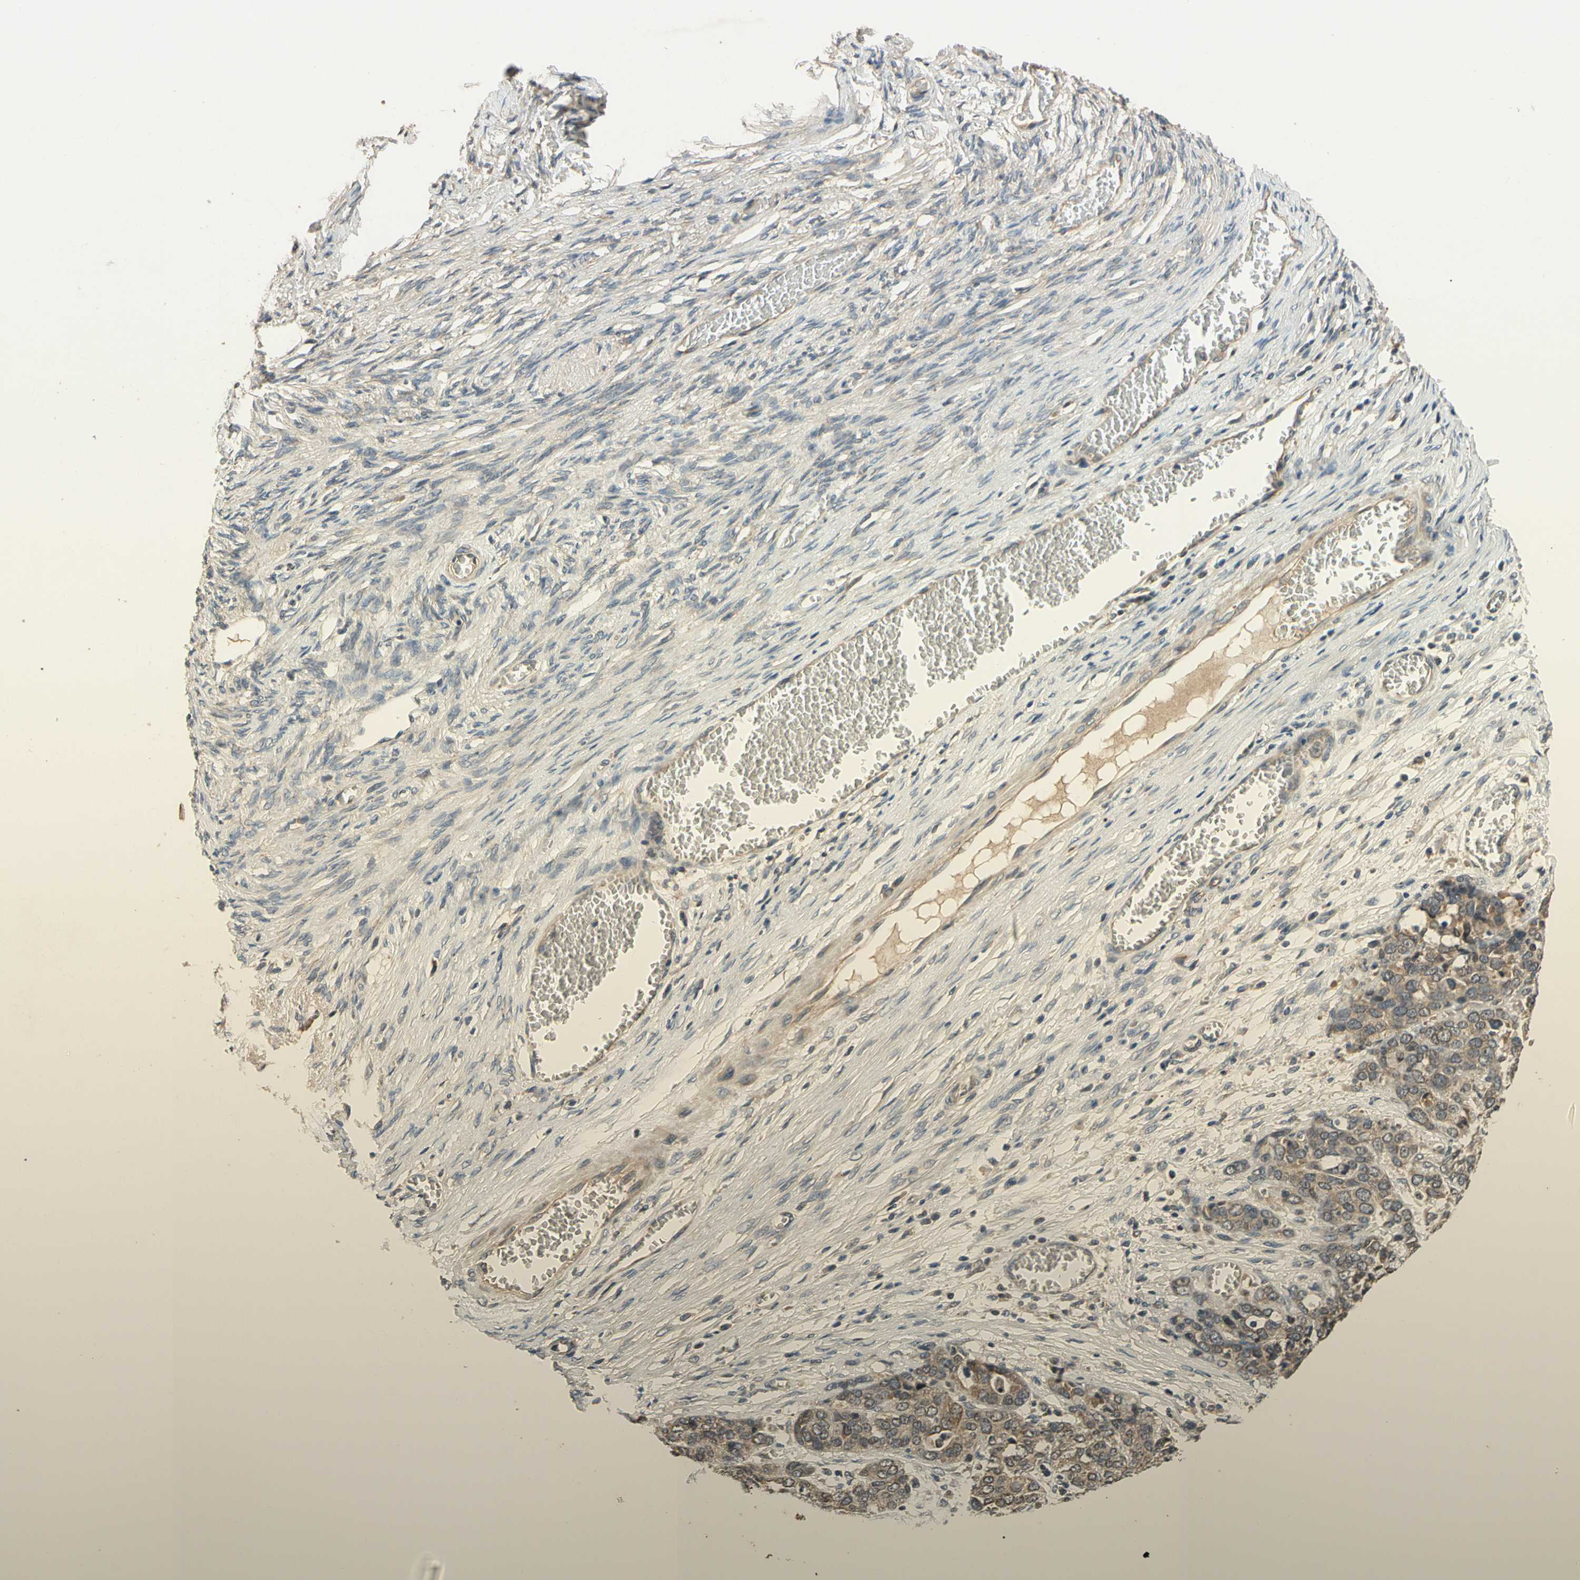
{"staining": {"intensity": "weak", "quantity": "25%-75%", "location": "cytoplasmic/membranous"}, "tissue": "ovarian cancer", "cell_type": "Tumor cells", "image_type": "cancer", "snomed": [{"axis": "morphology", "description": "Cystadenocarcinoma, serous, NOS"}, {"axis": "topography", "description": "Ovary"}], "caption": "Brown immunohistochemical staining in ovarian cancer demonstrates weak cytoplasmic/membranous staining in about 25%-75% of tumor cells.", "gene": "ALKBH3", "patient": {"sex": "female", "age": 44}}